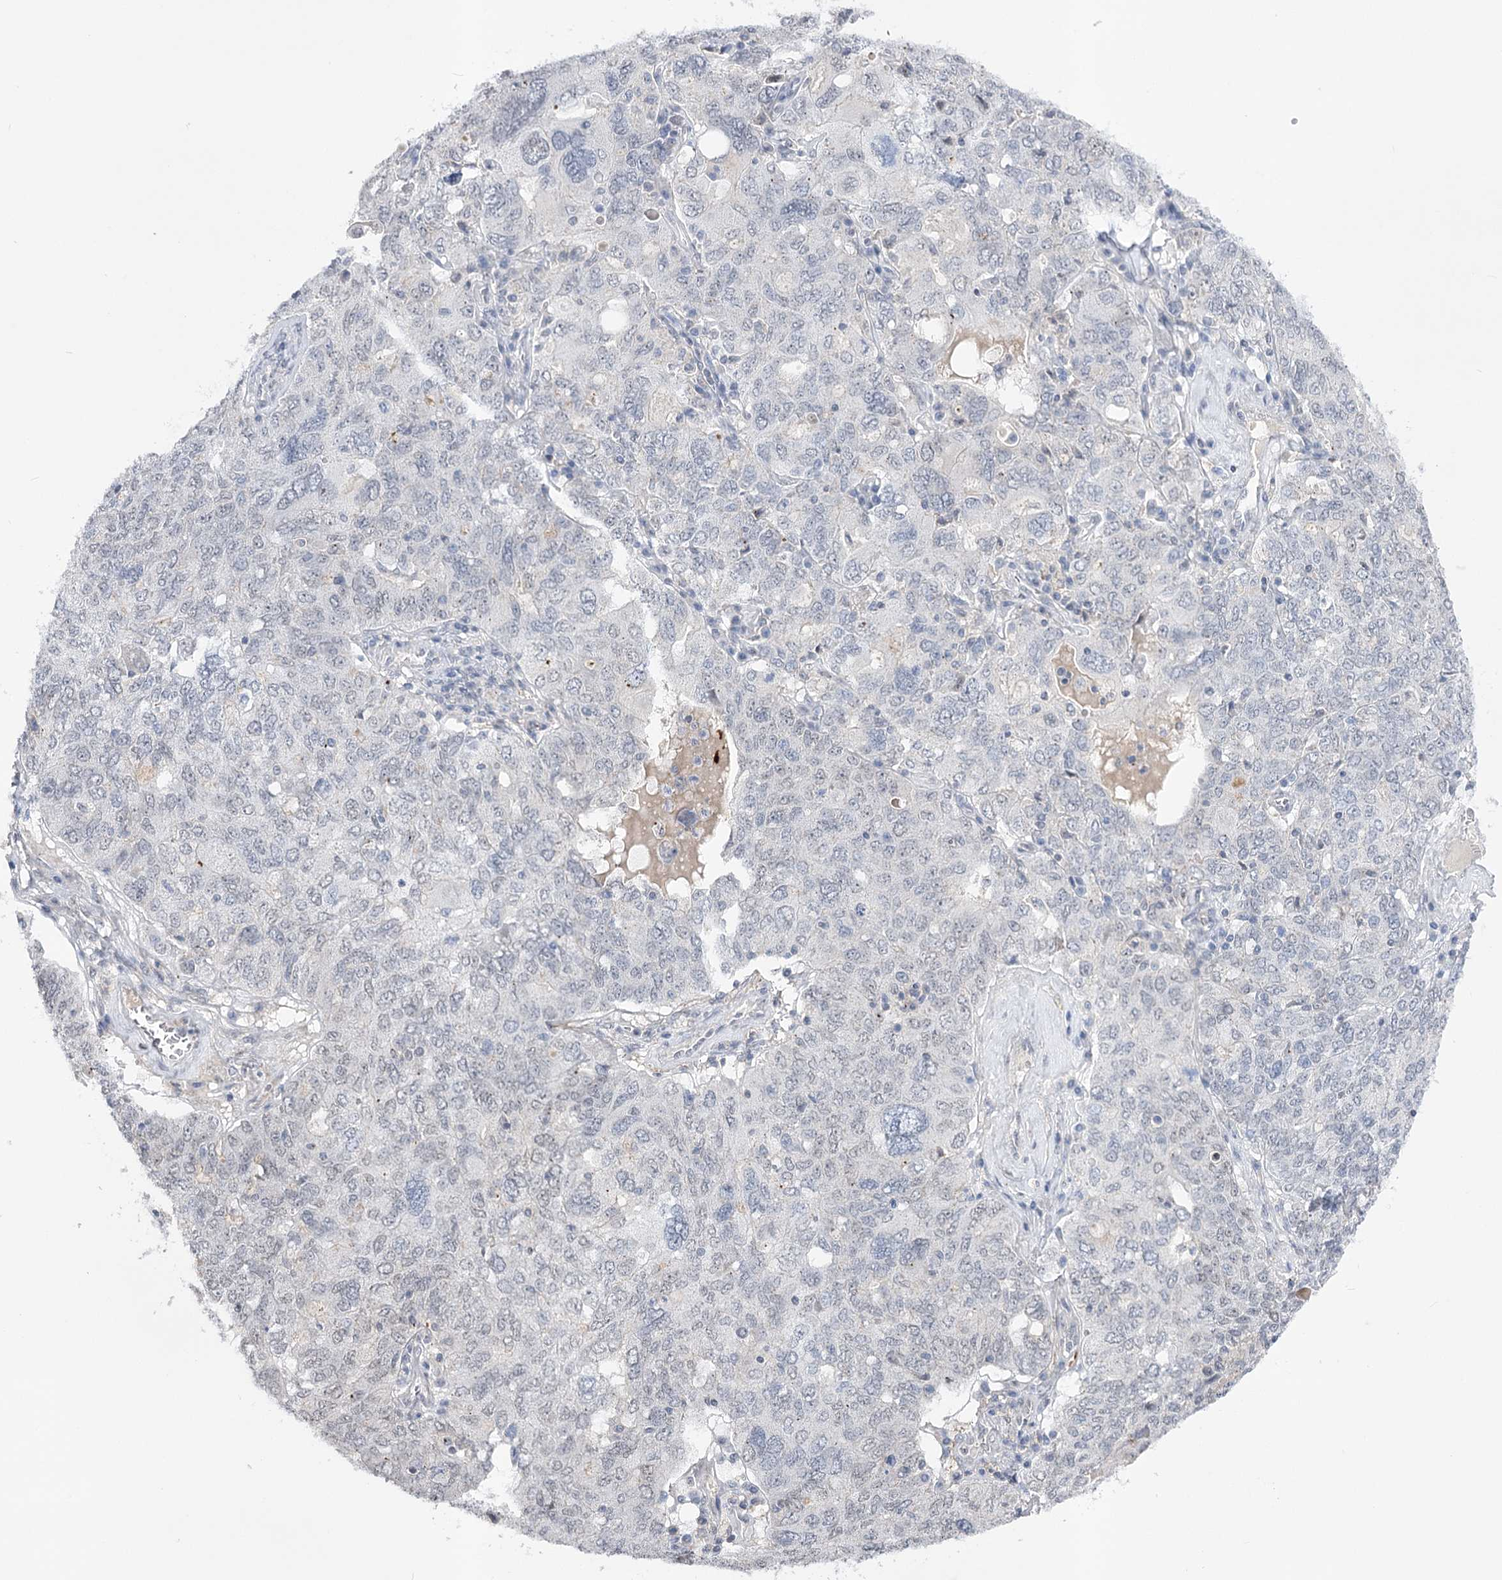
{"staining": {"intensity": "negative", "quantity": "none", "location": "none"}, "tissue": "ovarian cancer", "cell_type": "Tumor cells", "image_type": "cancer", "snomed": [{"axis": "morphology", "description": "Carcinoma, endometroid"}, {"axis": "topography", "description": "Ovary"}], "caption": "This histopathology image is of ovarian endometroid carcinoma stained with immunohistochemistry (IHC) to label a protein in brown with the nuclei are counter-stained blue. There is no staining in tumor cells.", "gene": "ATP10B", "patient": {"sex": "female", "age": 62}}